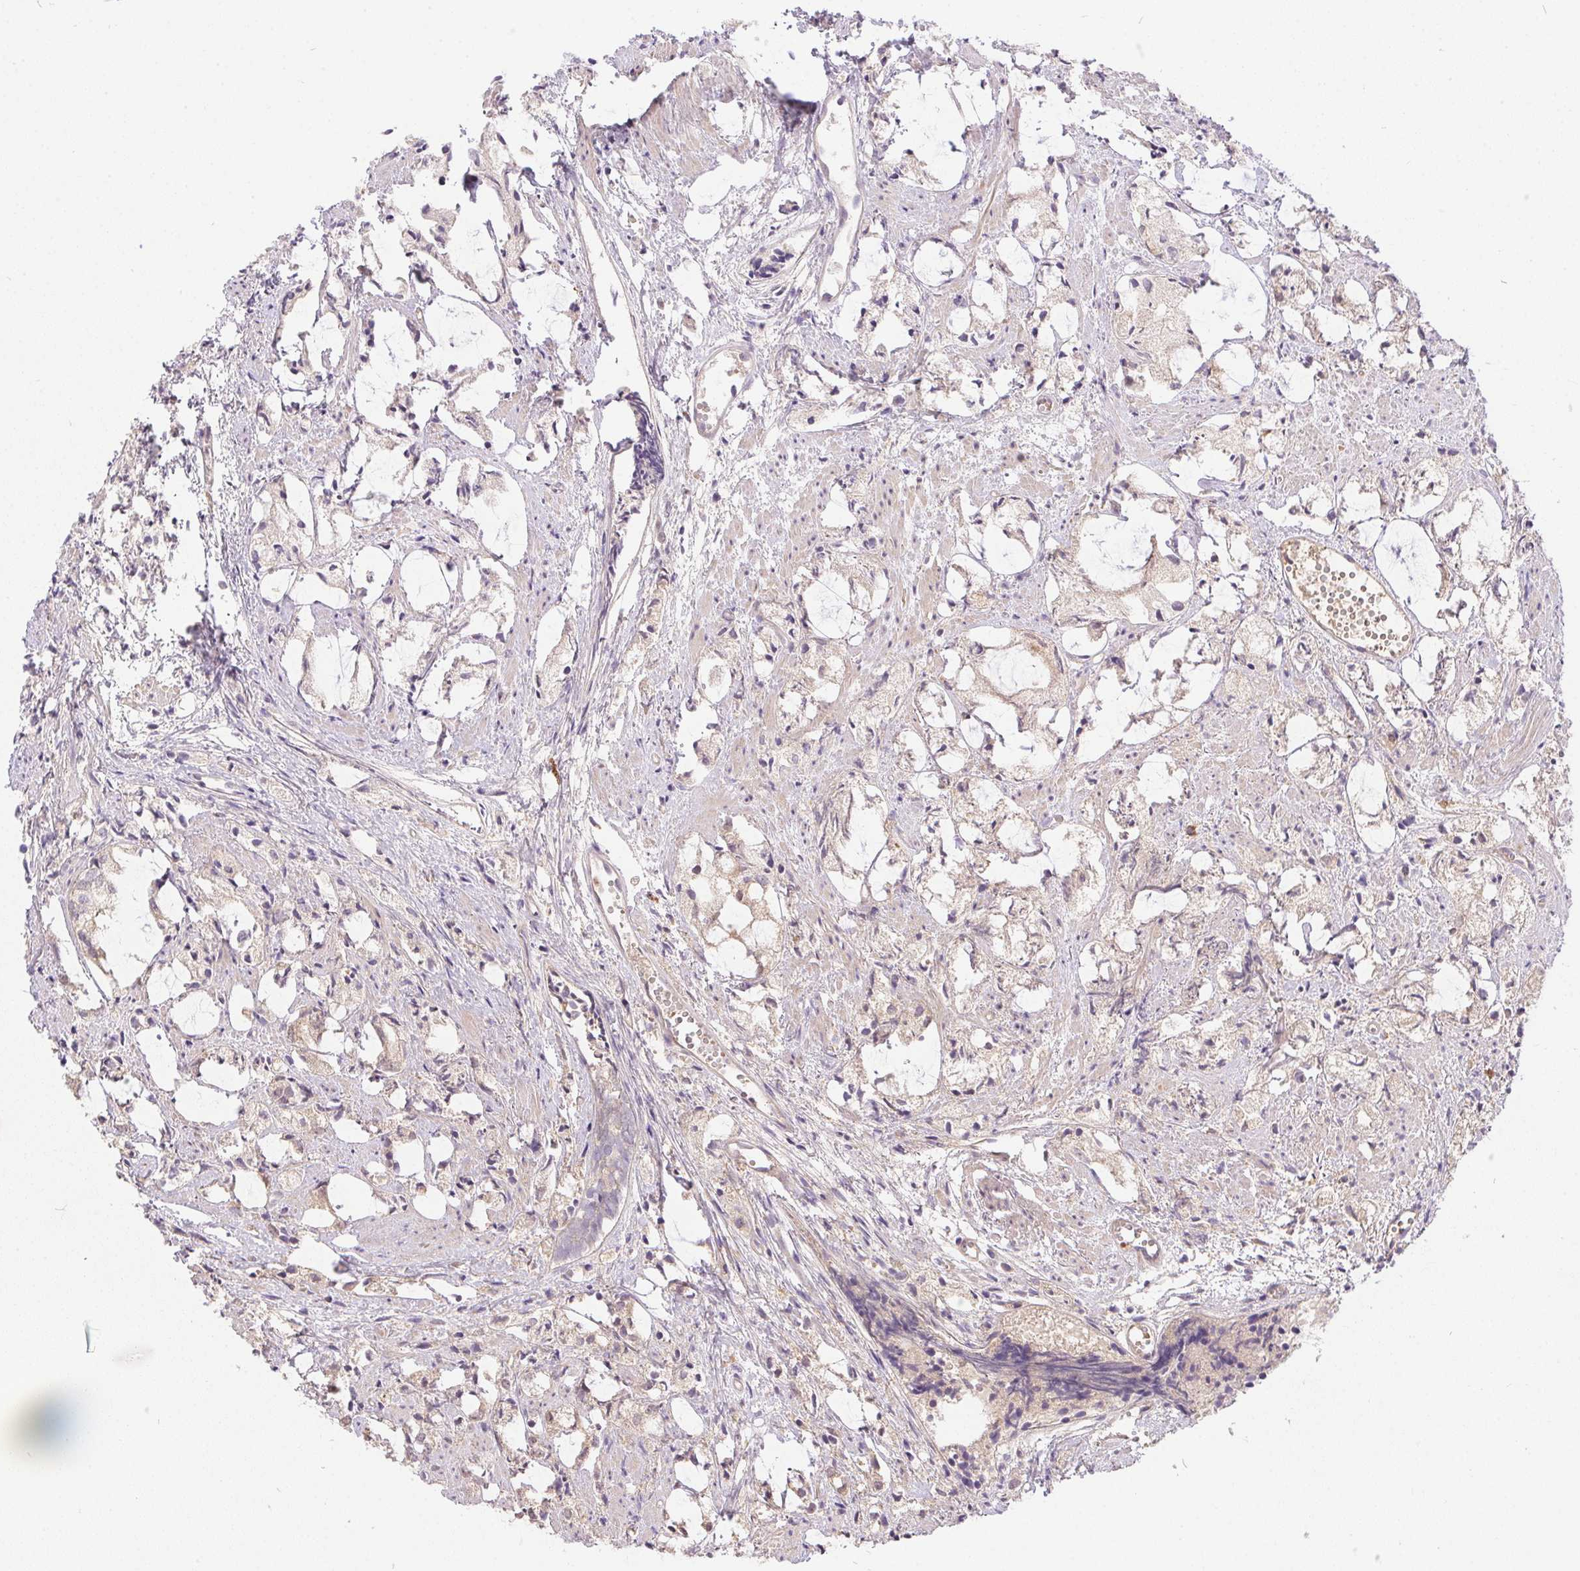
{"staining": {"intensity": "weak", "quantity": "<25%", "location": "cytoplasmic/membranous"}, "tissue": "prostate cancer", "cell_type": "Tumor cells", "image_type": "cancer", "snomed": [{"axis": "morphology", "description": "Adenocarcinoma, High grade"}, {"axis": "topography", "description": "Prostate"}], "caption": "High power microscopy image of an immunohistochemistry (IHC) photomicrograph of prostate cancer, revealing no significant expression in tumor cells.", "gene": "NUDT16", "patient": {"sex": "male", "age": 85}}